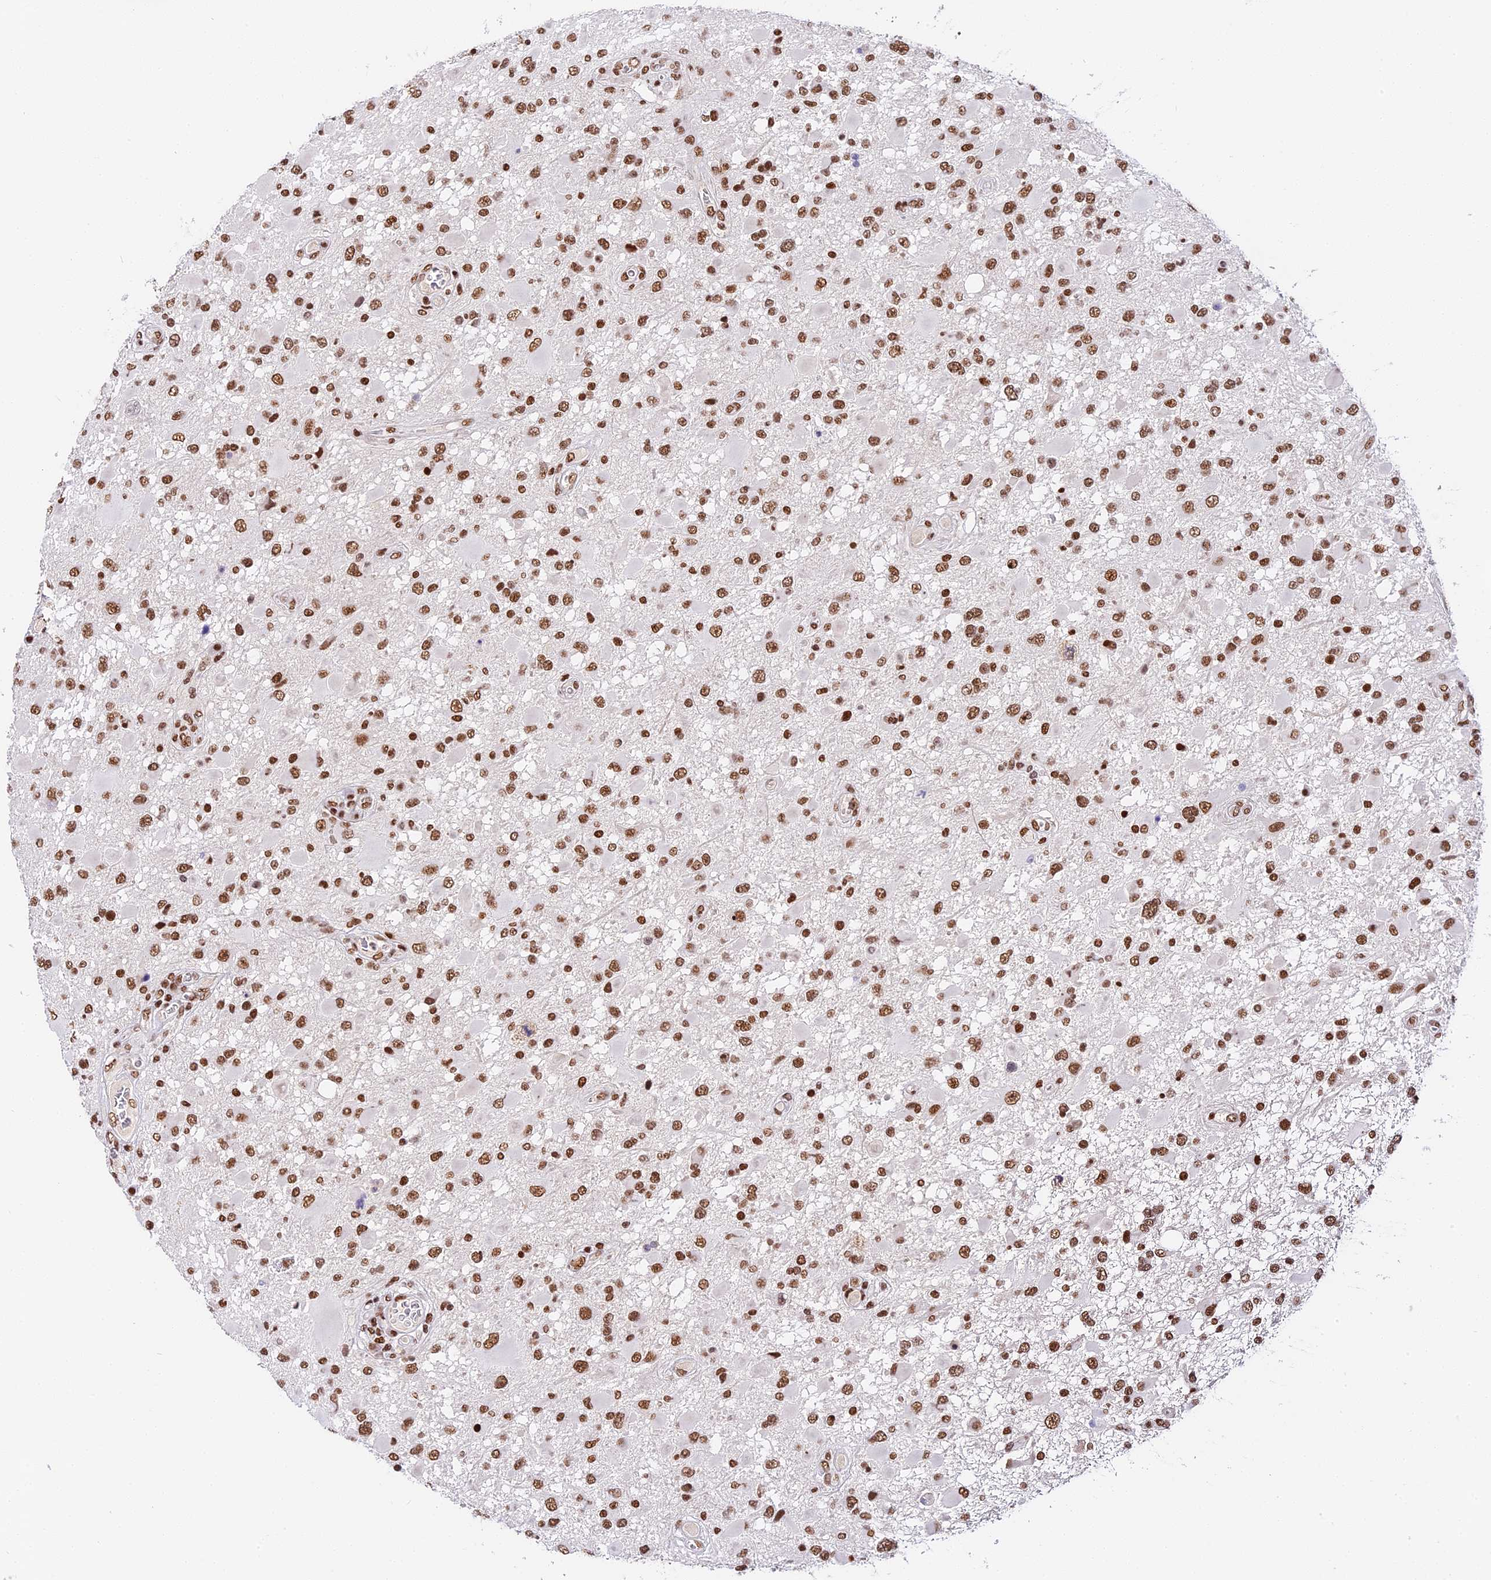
{"staining": {"intensity": "moderate", "quantity": ">75%", "location": "nuclear"}, "tissue": "glioma", "cell_type": "Tumor cells", "image_type": "cancer", "snomed": [{"axis": "morphology", "description": "Glioma, malignant, High grade"}, {"axis": "topography", "description": "Brain"}], "caption": "Immunohistochemical staining of glioma demonstrates medium levels of moderate nuclear protein positivity in approximately >75% of tumor cells.", "gene": "SBNO1", "patient": {"sex": "male", "age": 53}}